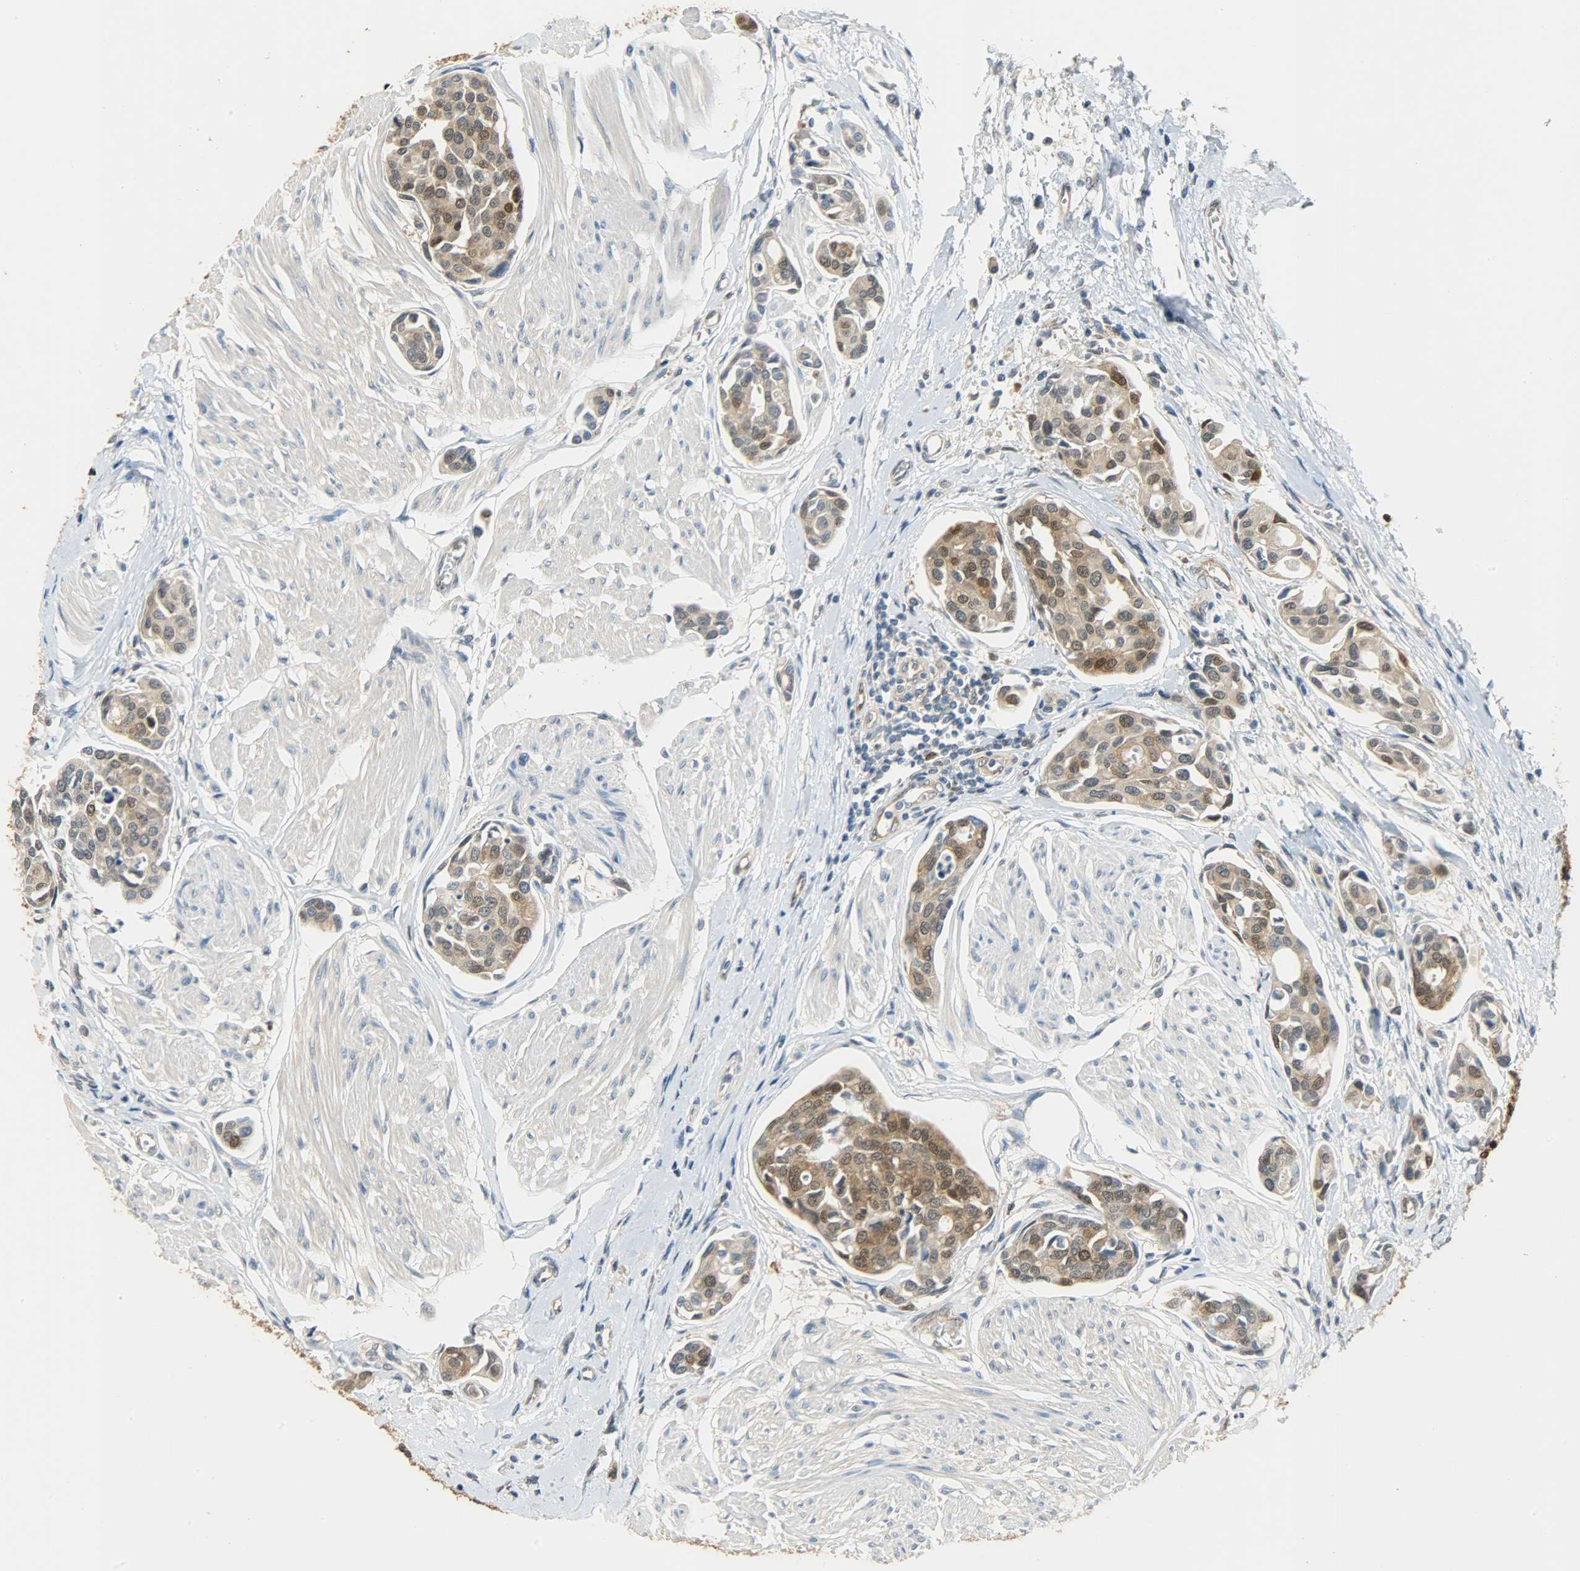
{"staining": {"intensity": "moderate", "quantity": ">75%", "location": "cytoplasmic/membranous,nuclear"}, "tissue": "urothelial cancer", "cell_type": "Tumor cells", "image_type": "cancer", "snomed": [{"axis": "morphology", "description": "Urothelial carcinoma, High grade"}, {"axis": "topography", "description": "Urinary bladder"}], "caption": "Moderate cytoplasmic/membranous and nuclear protein positivity is present in approximately >75% of tumor cells in urothelial carcinoma (high-grade).", "gene": "EIF4EBP1", "patient": {"sex": "male", "age": 78}}